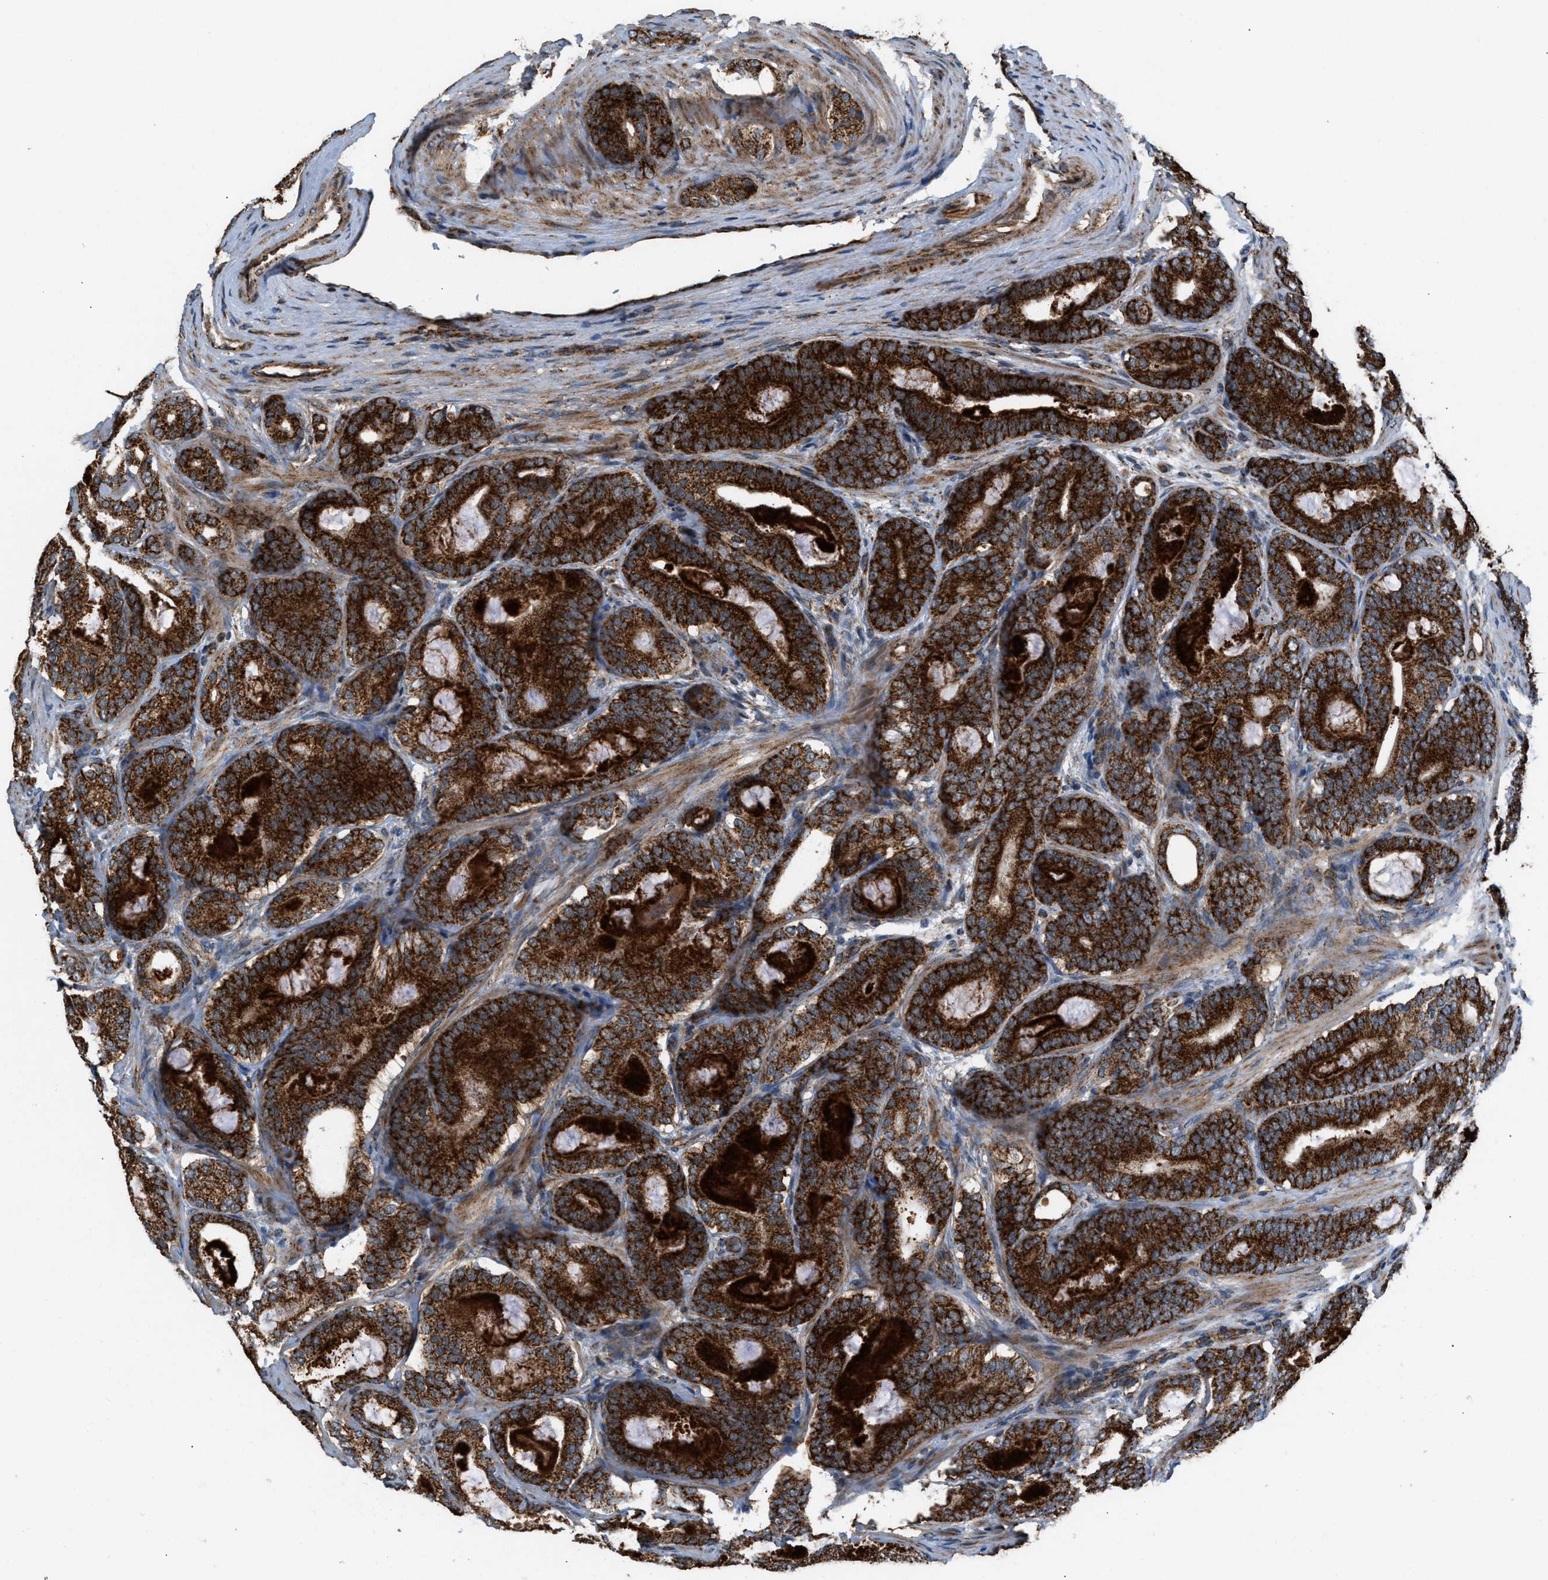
{"staining": {"intensity": "strong", "quantity": ">75%", "location": "cytoplasmic/membranous"}, "tissue": "prostate cancer", "cell_type": "Tumor cells", "image_type": "cancer", "snomed": [{"axis": "morphology", "description": "Adenocarcinoma, High grade"}, {"axis": "topography", "description": "Prostate"}], "caption": "Protein expression analysis of prostate cancer (adenocarcinoma (high-grade)) demonstrates strong cytoplasmic/membranous staining in about >75% of tumor cells.", "gene": "SGSM2", "patient": {"sex": "male", "age": 60}}